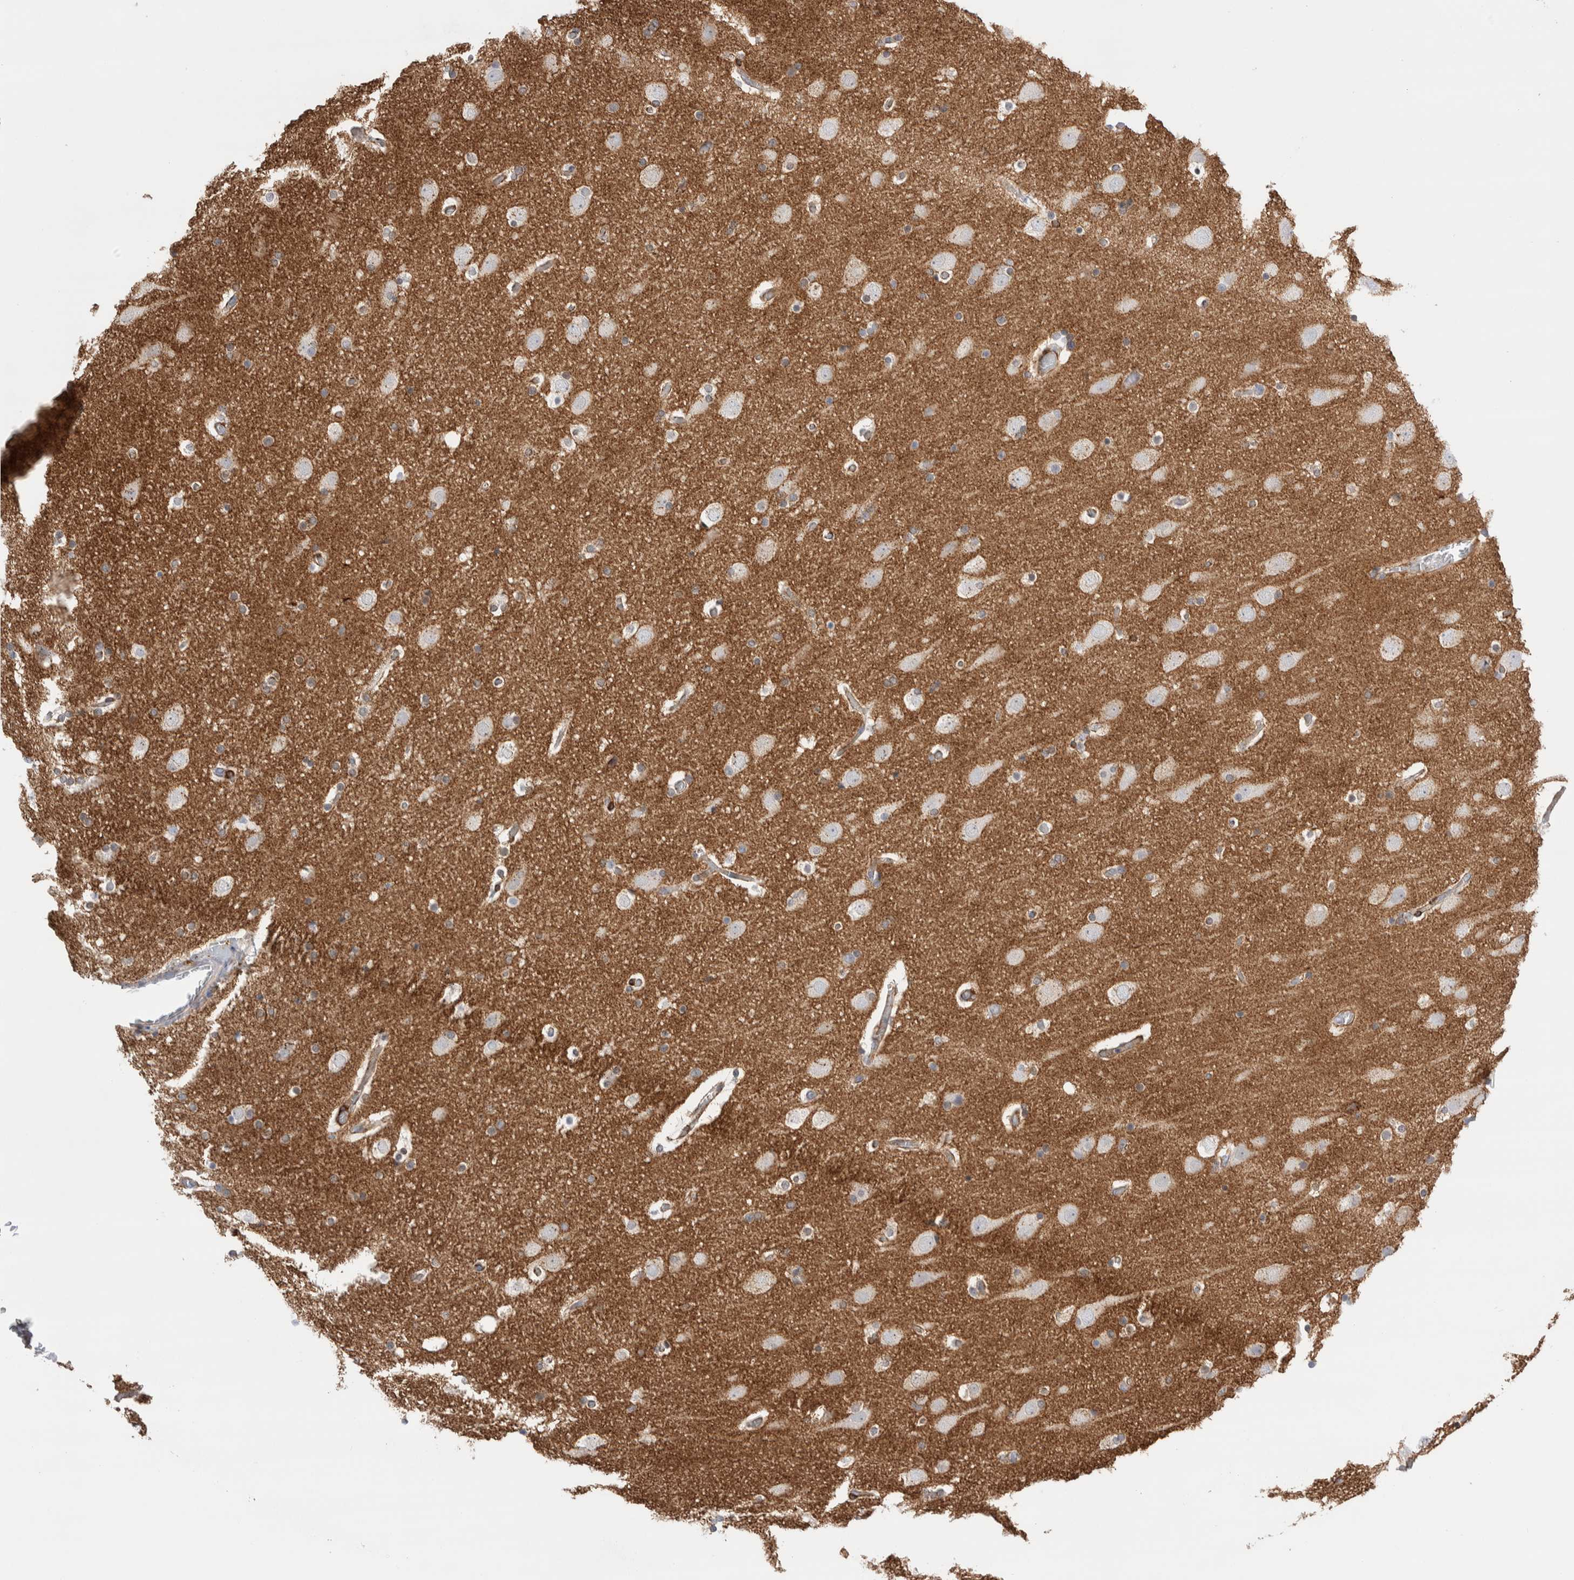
{"staining": {"intensity": "weak", "quantity": "25%-75%", "location": "cytoplasmic/membranous"}, "tissue": "cerebral cortex", "cell_type": "Endothelial cells", "image_type": "normal", "snomed": [{"axis": "morphology", "description": "Normal tissue, NOS"}, {"axis": "topography", "description": "Cerebral cortex"}], "caption": "The image reveals immunohistochemical staining of benign cerebral cortex. There is weak cytoplasmic/membranous staining is identified in approximately 25%-75% of endothelial cells.", "gene": "SEPTIN4", "patient": {"sex": "male", "age": 57}}